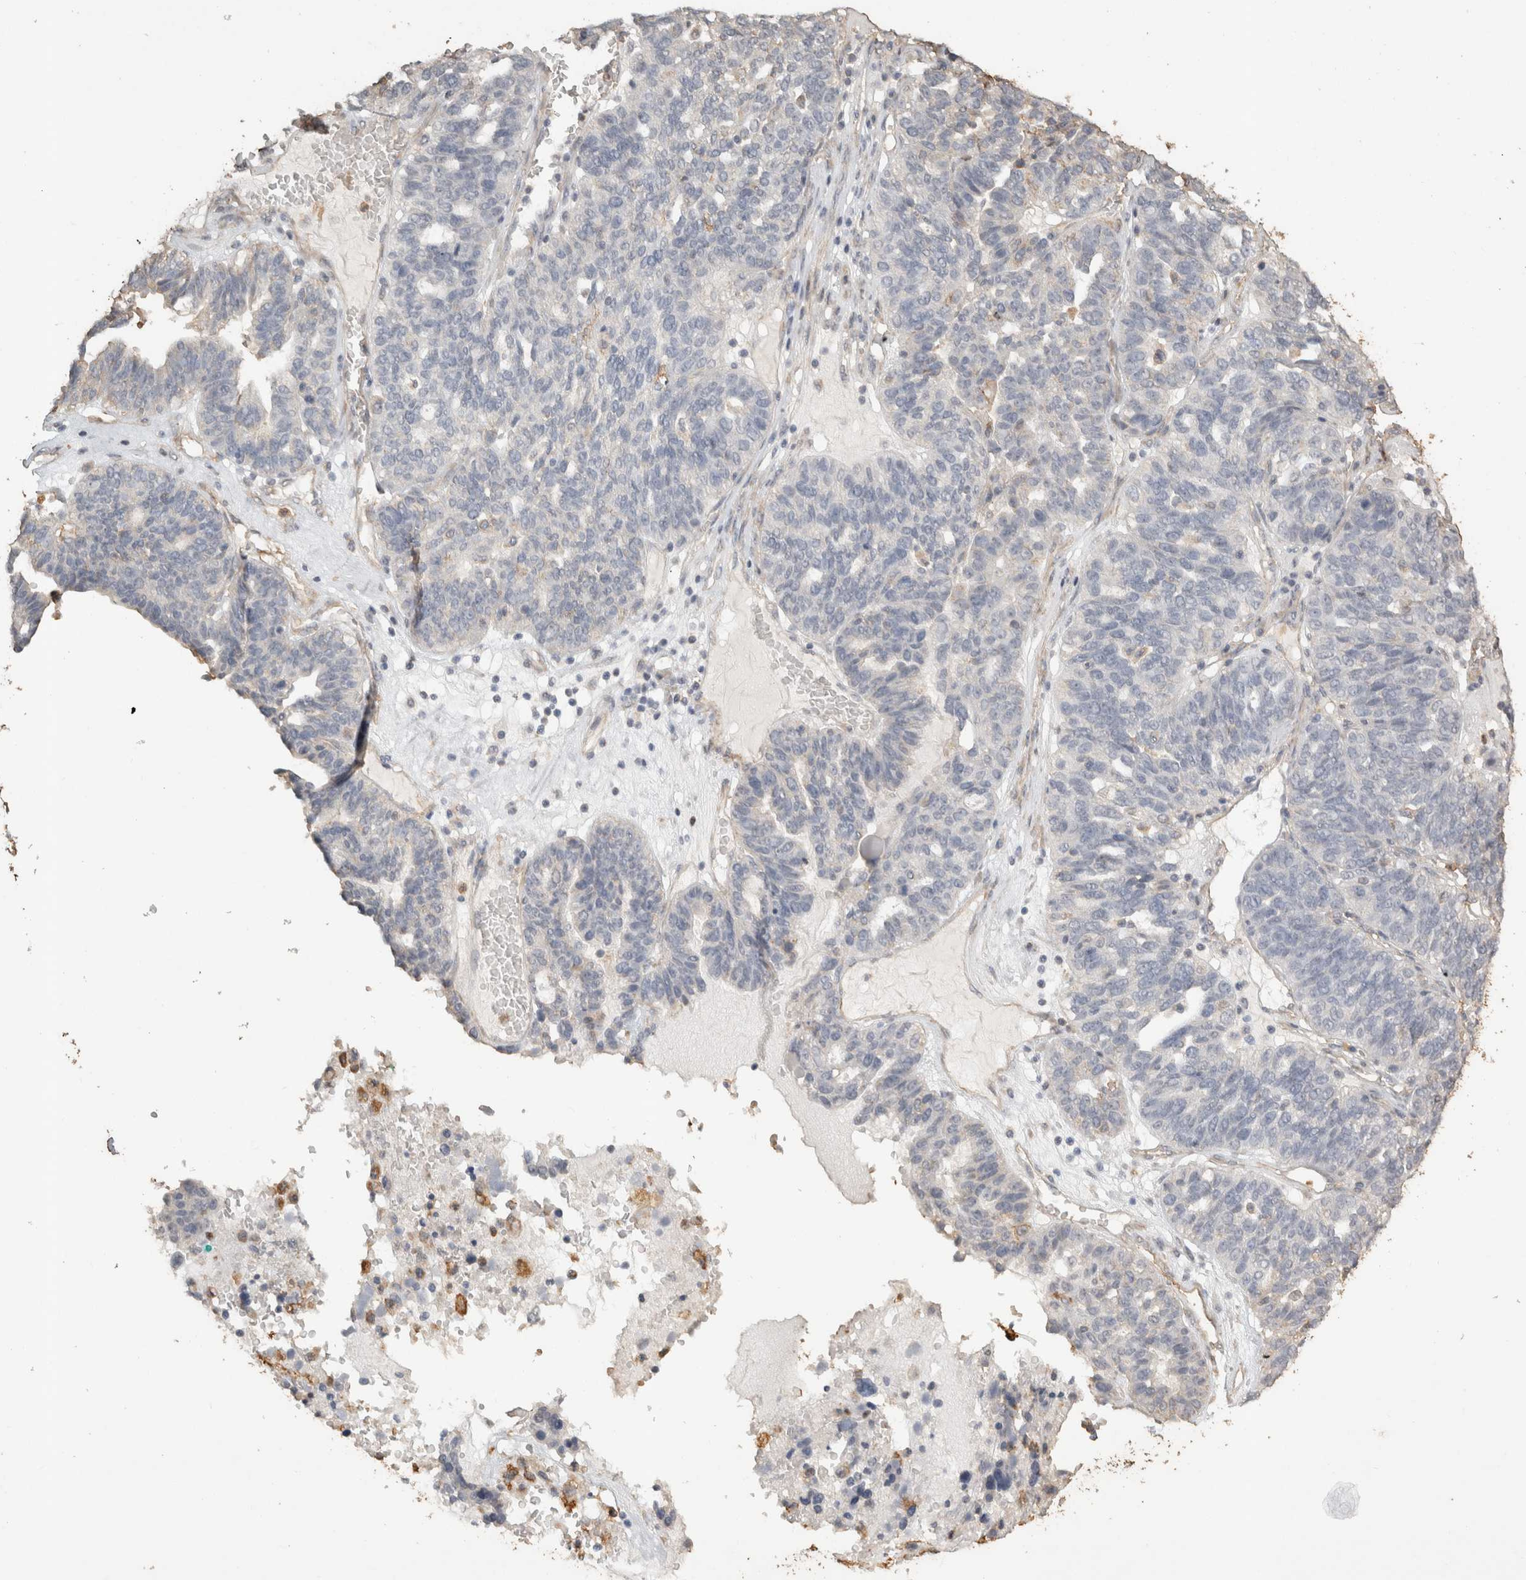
{"staining": {"intensity": "negative", "quantity": "none", "location": "none"}, "tissue": "ovarian cancer", "cell_type": "Tumor cells", "image_type": "cancer", "snomed": [{"axis": "morphology", "description": "Cystadenocarcinoma, serous, NOS"}, {"axis": "topography", "description": "Ovary"}], "caption": "Immunohistochemistry micrograph of human ovarian cancer (serous cystadenocarcinoma) stained for a protein (brown), which demonstrates no staining in tumor cells. (DAB immunohistochemistry with hematoxylin counter stain).", "gene": "REPS2", "patient": {"sex": "female", "age": 59}}